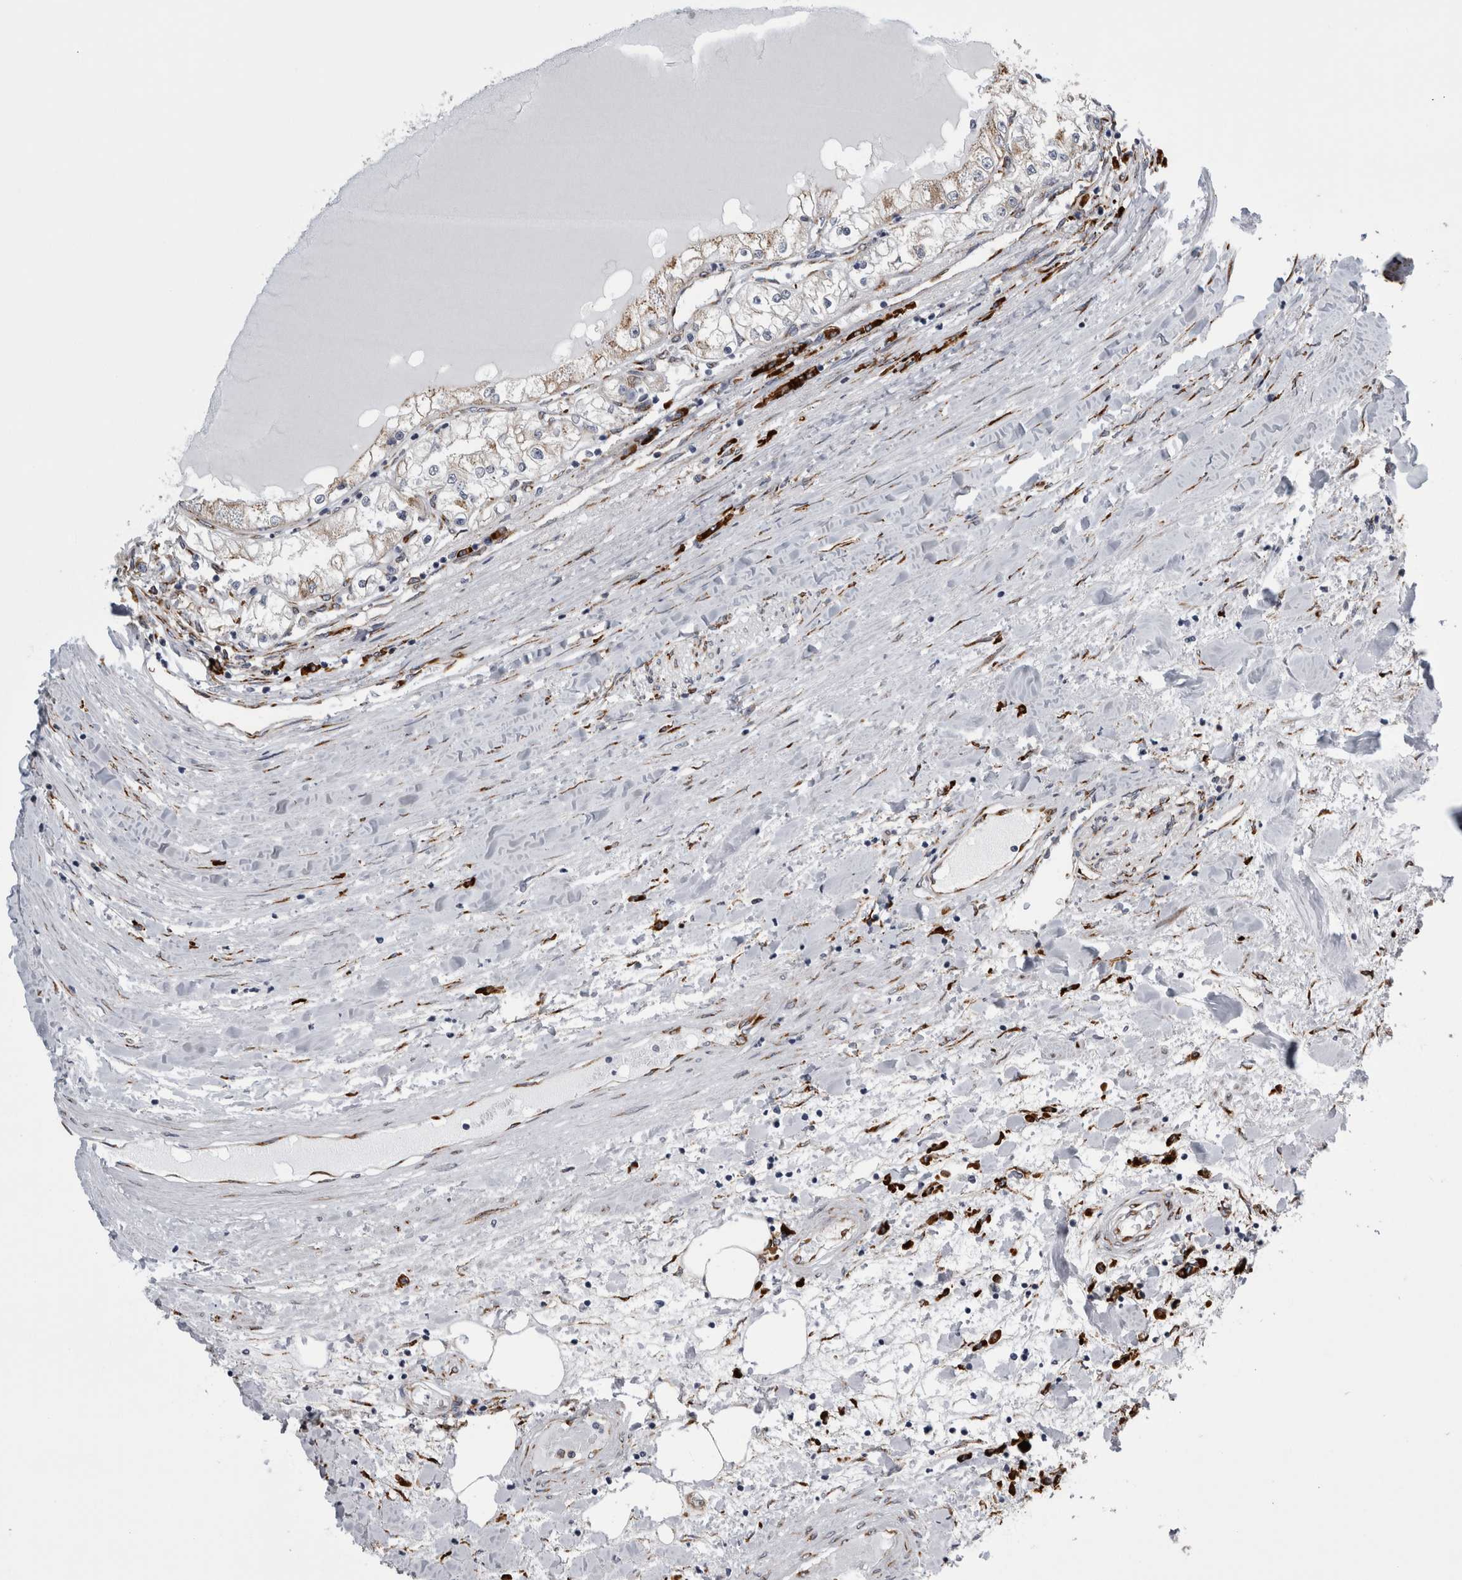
{"staining": {"intensity": "weak", "quantity": "25%-75%", "location": "cytoplasmic/membranous"}, "tissue": "renal cancer", "cell_type": "Tumor cells", "image_type": "cancer", "snomed": [{"axis": "morphology", "description": "Adenocarcinoma, NOS"}, {"axis": "topography", "description": "Kidney"}], "caption": "This is a histology image of immunohistochemistry staining of renal cancer (adenocarcinoma), which shows weak positivity in the cytoplasmic/membranous of tumor cells.", "gene": "FHIP2B", "patient": {"sex": "male", "age": 68}}